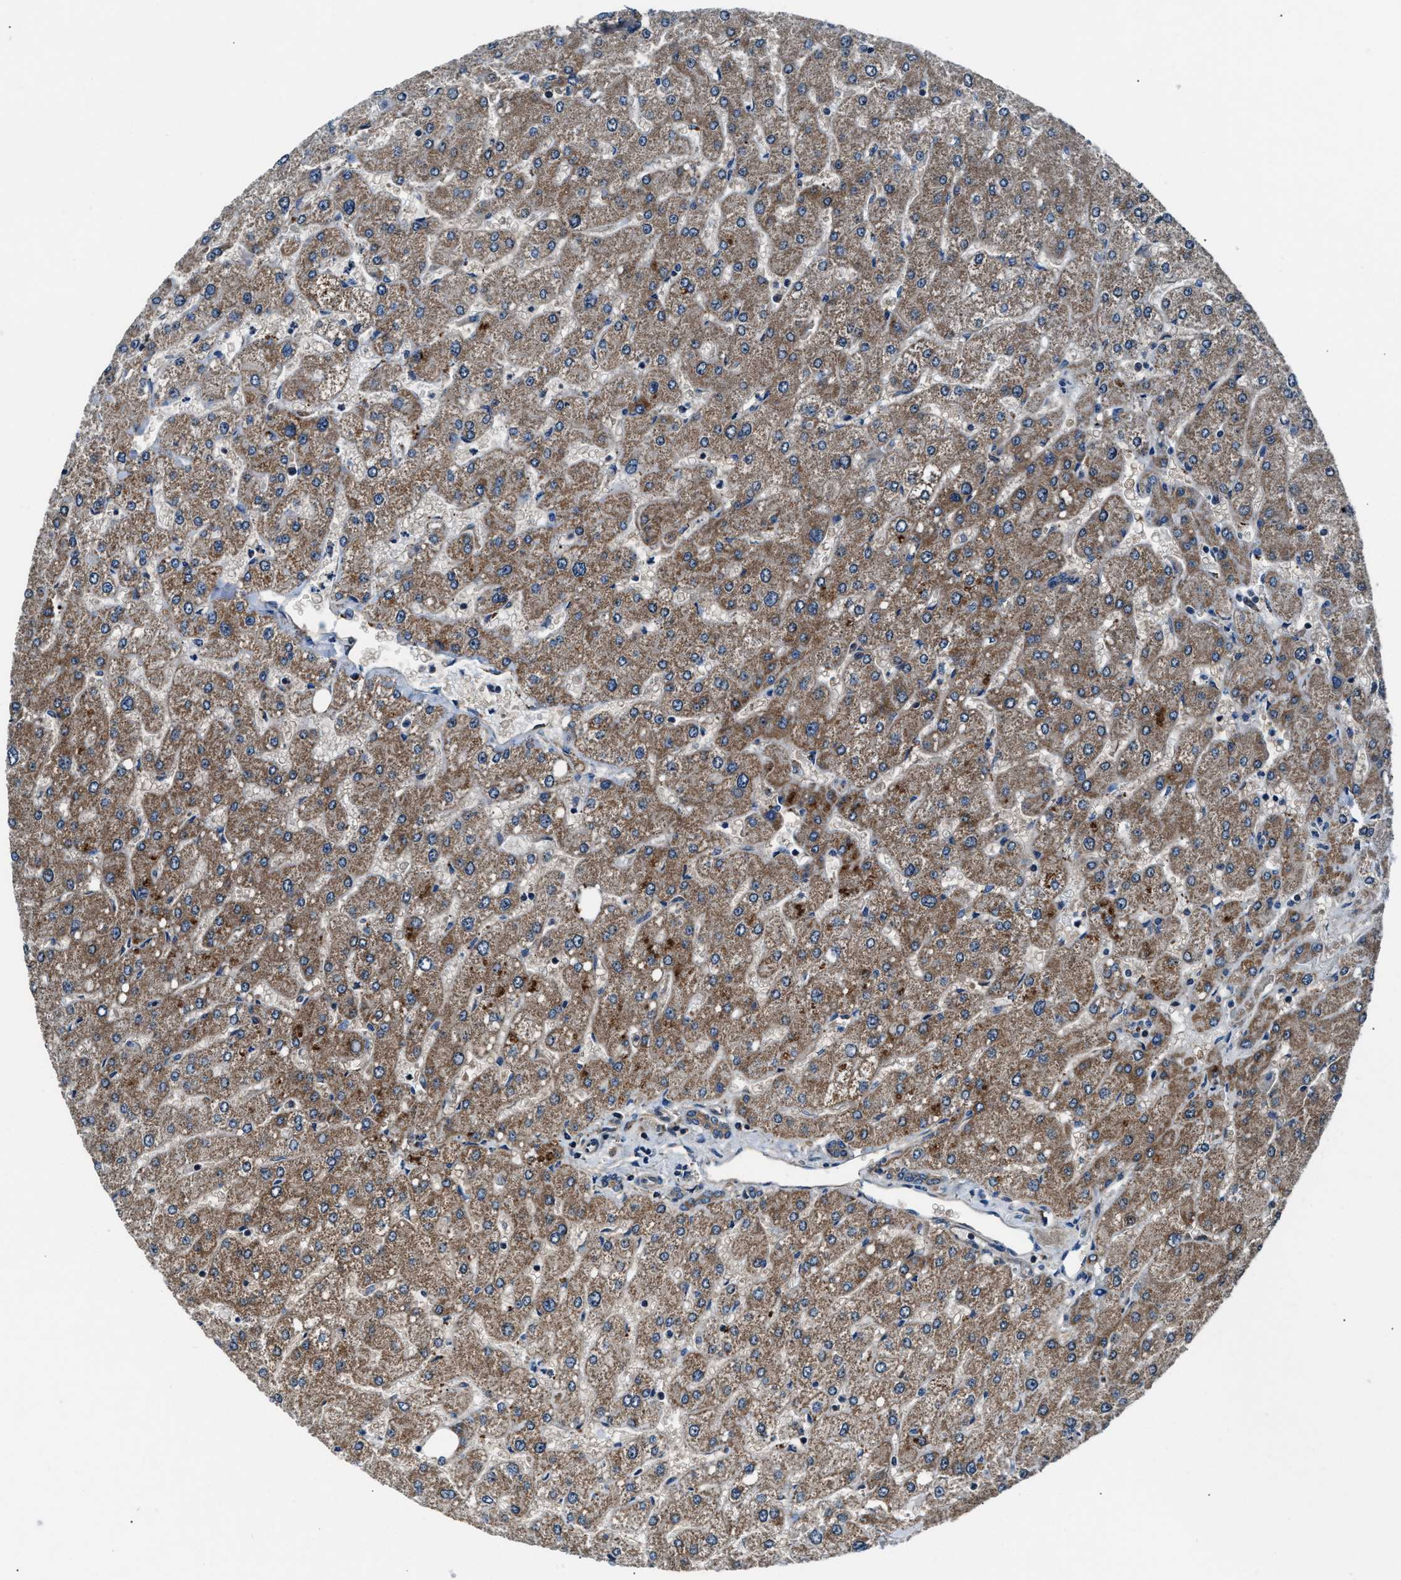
{"staining": {"intensity": "moderate", "quantity": ">75%", "location": "cytoplasmic/membranous"}, "tissue": "liver", "cell_type": "Cholangiocytes", "image_type": "normal", "snomed": [{"axis": "morphology", "description": "Normal tissue, NOS"}, {"axis": "topography", "description": "Liver"}], "caption": "A medium amount of moderate cytoplasmic/membranous positivity is appreciated in approximately >75% of cholangiocytes in unremarkable liver.", "gene": "ENSG00000281039", "patient": {"sex": "male", "age": 55}}